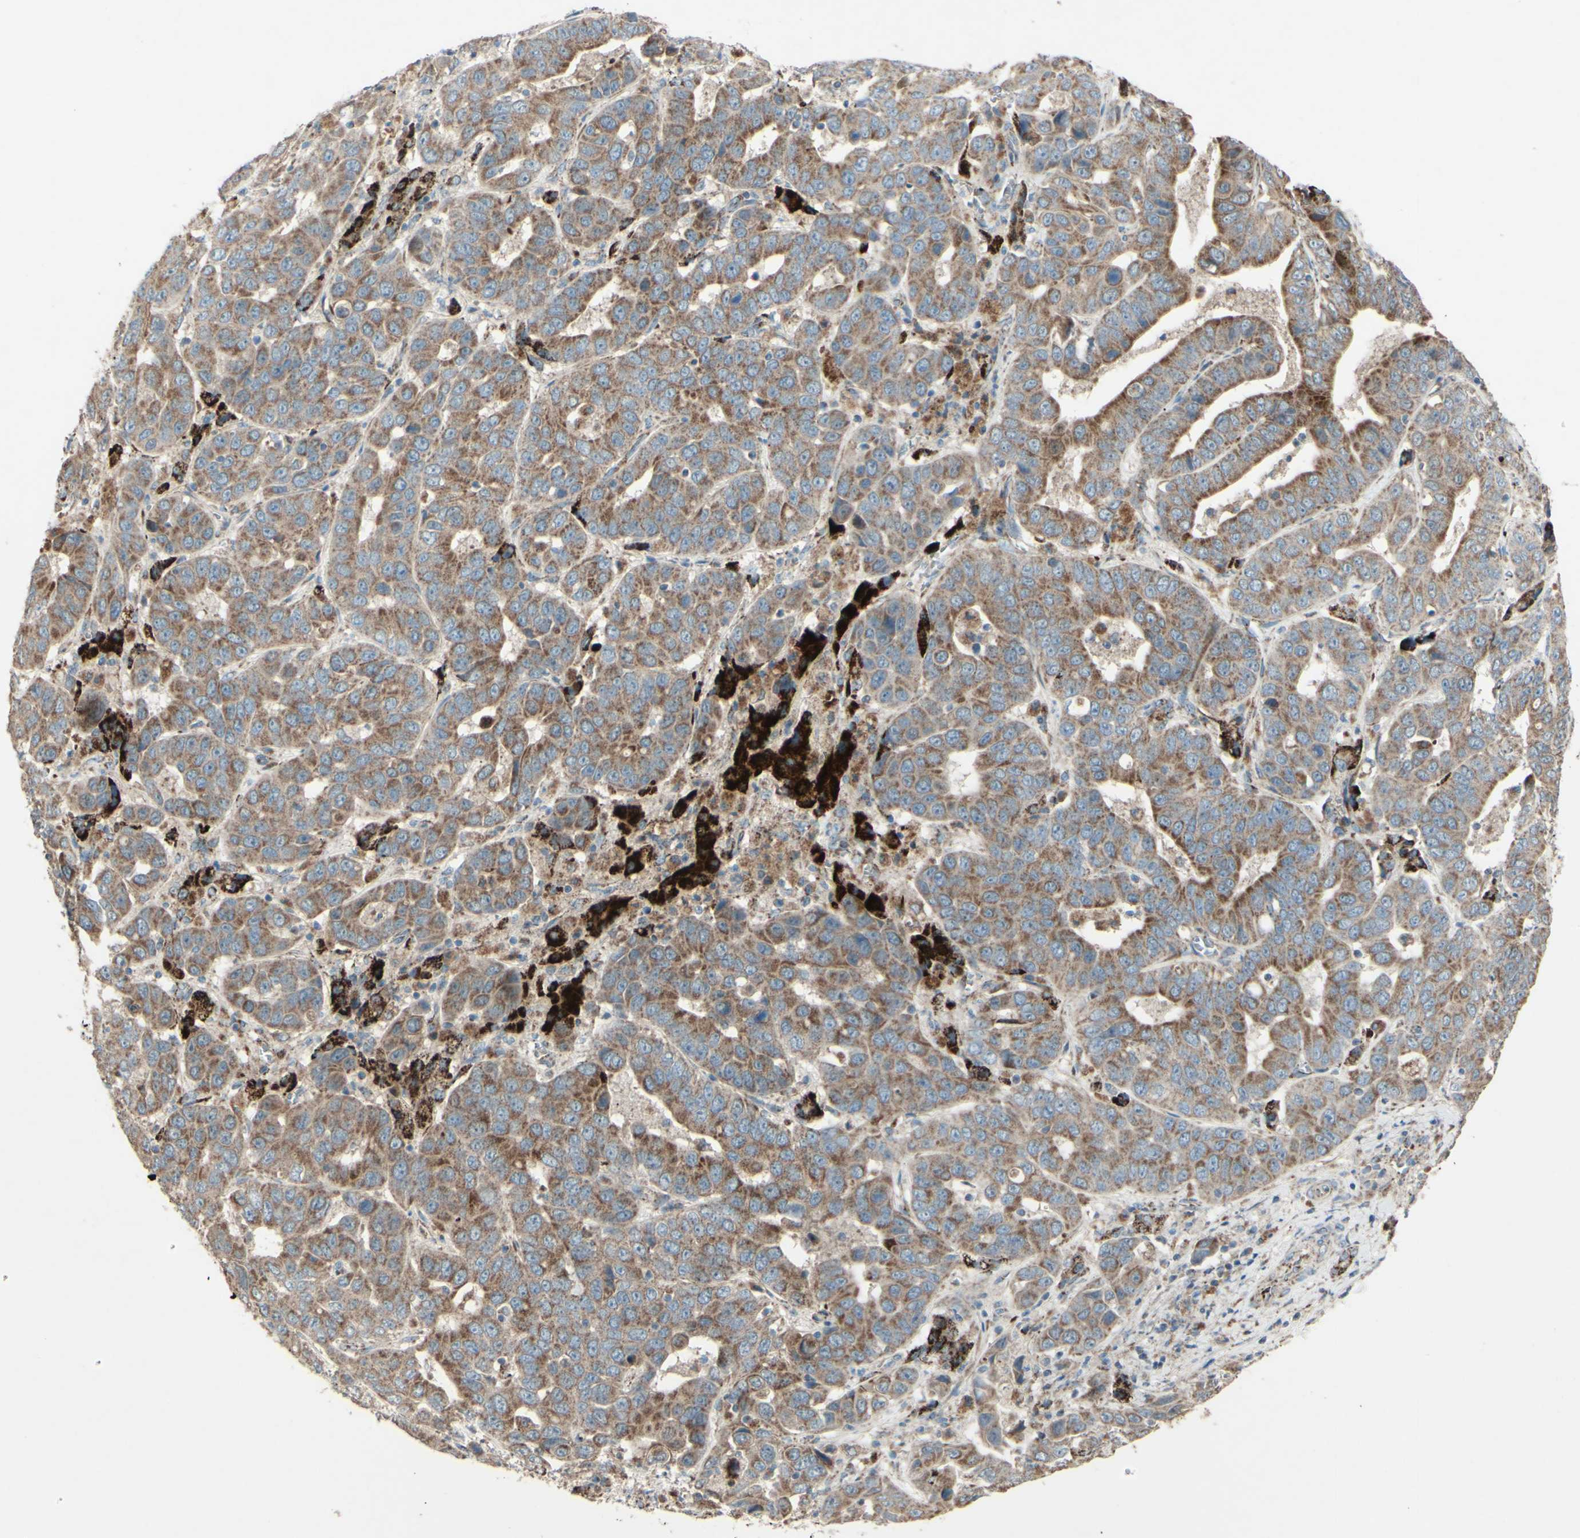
{"staining": {"intensity": "strong", "quantity": ">75%", "location": "cytoplasmic/membranous"}, "tissue": "liver cancer", "cell_type": "Tumor cells", "image_type": "cancer", "snomed": [{"axis": "morphology", "description": "Cholangiocarcinoma"}, {"axis": "topography", "description": "Liver"}], "caption": "Cholangiocarcinoma (liver) was stained to show a protein in brown. There is high levels of strong cytoplasmic/membranous staining in approximately >75% of tumor cells.", "gene": "RHOT1", "patient": {"sex": "female", "age": 52}}